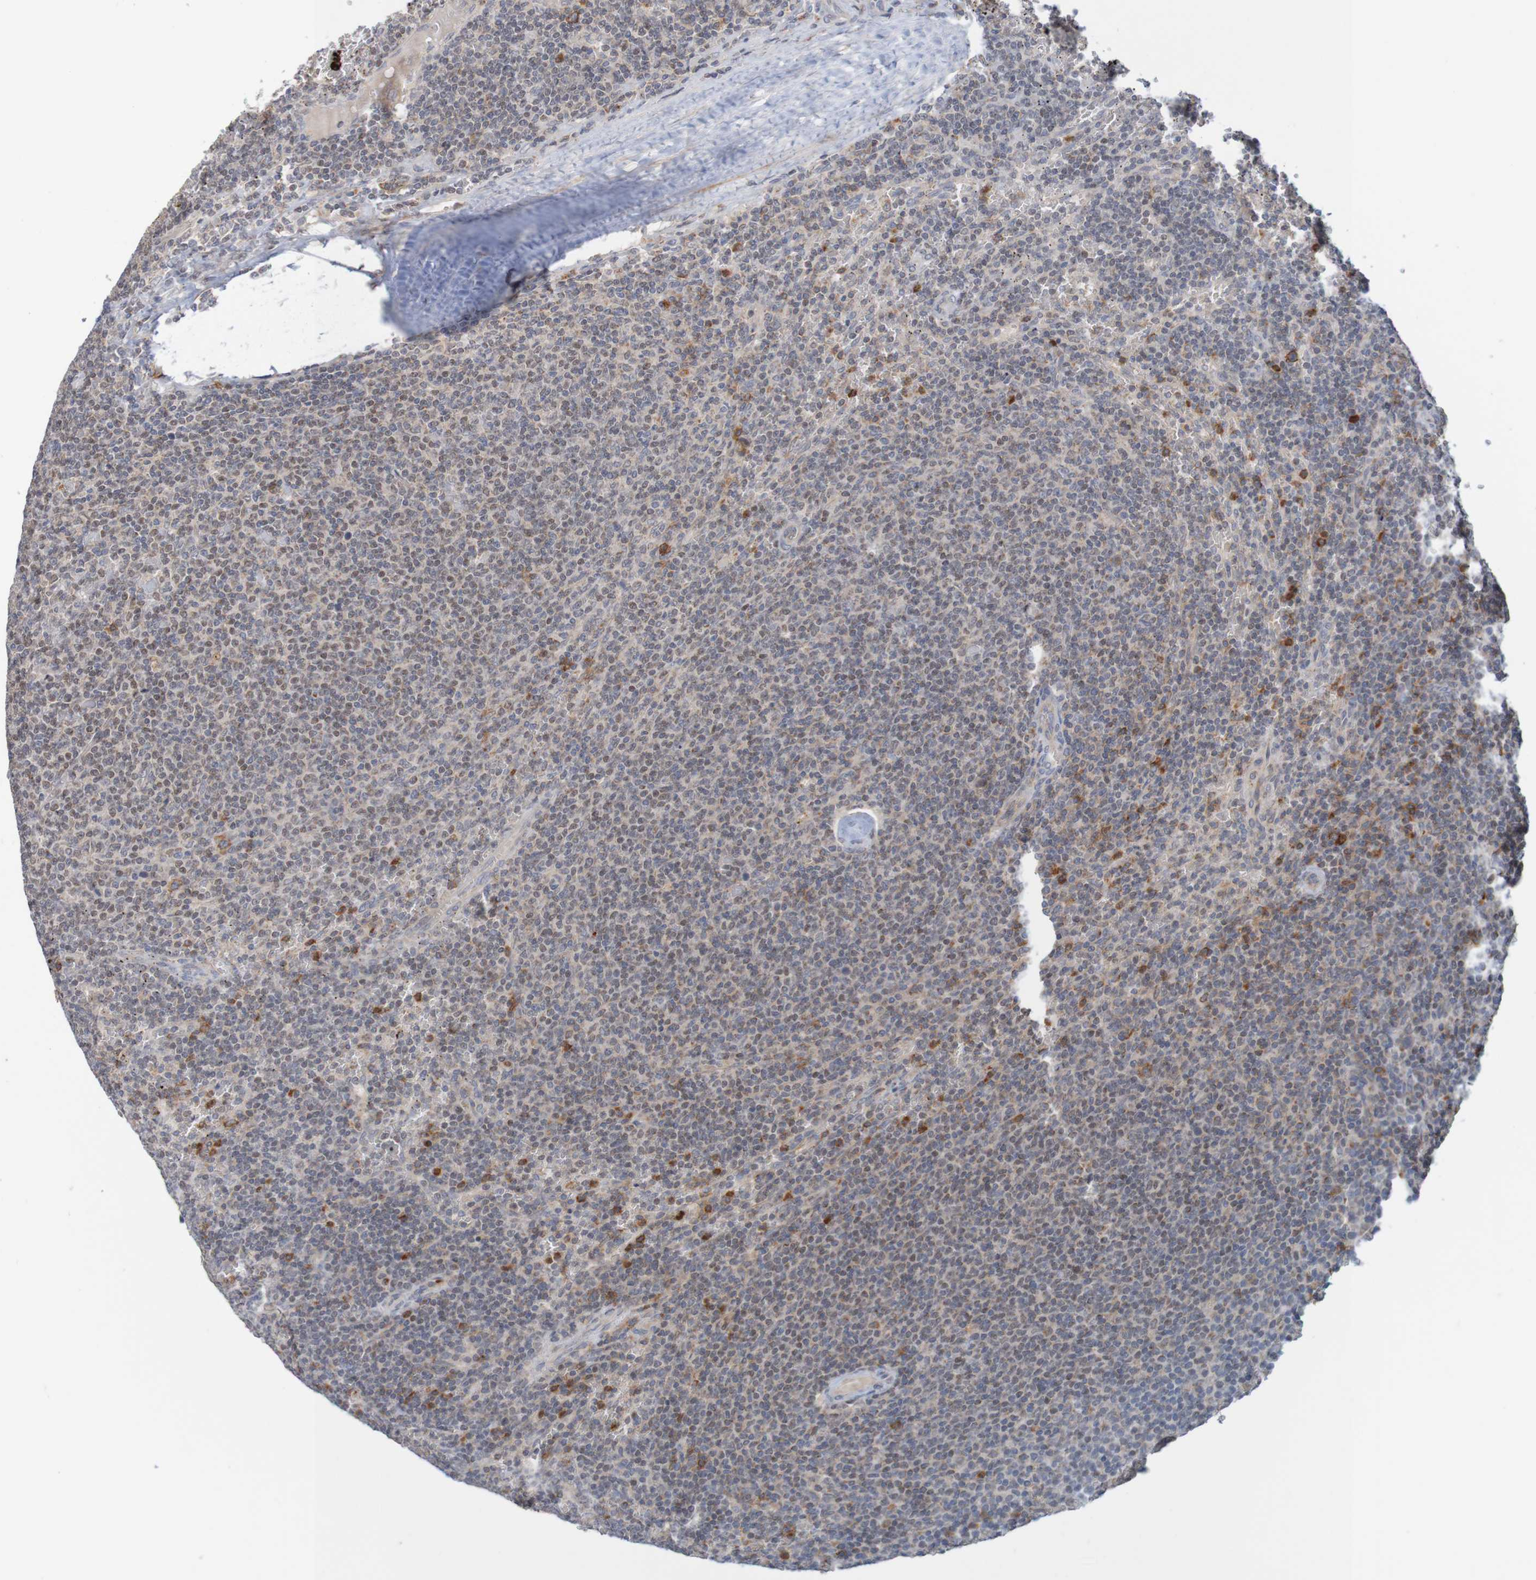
{"staining": {"intensity": "strong", "quantity": "<25%", "location": "cytoplasmic/membranous"}, "tissue": "lymphoma", "cell_type": "Tumor cells", "image_type": "cancer", "snomed": [{"axis": "morphology", "description": "Malignant lymphoma, non-Hodgkin's type, Low grade"}, {"axis": "topography", "description": "Spleen"}], "caption": "This image reveals low-grade malignant lymphoma, non-Hodgkin's type stained with immunohistochemistry to label a protein in brown. The cytoplasmic/membranous of tumor cells show strong positivity for the protein. Nuclei are counter-stained blue.", "gene": "NAV2", "patient": {"sex": "female", "age": 50}}